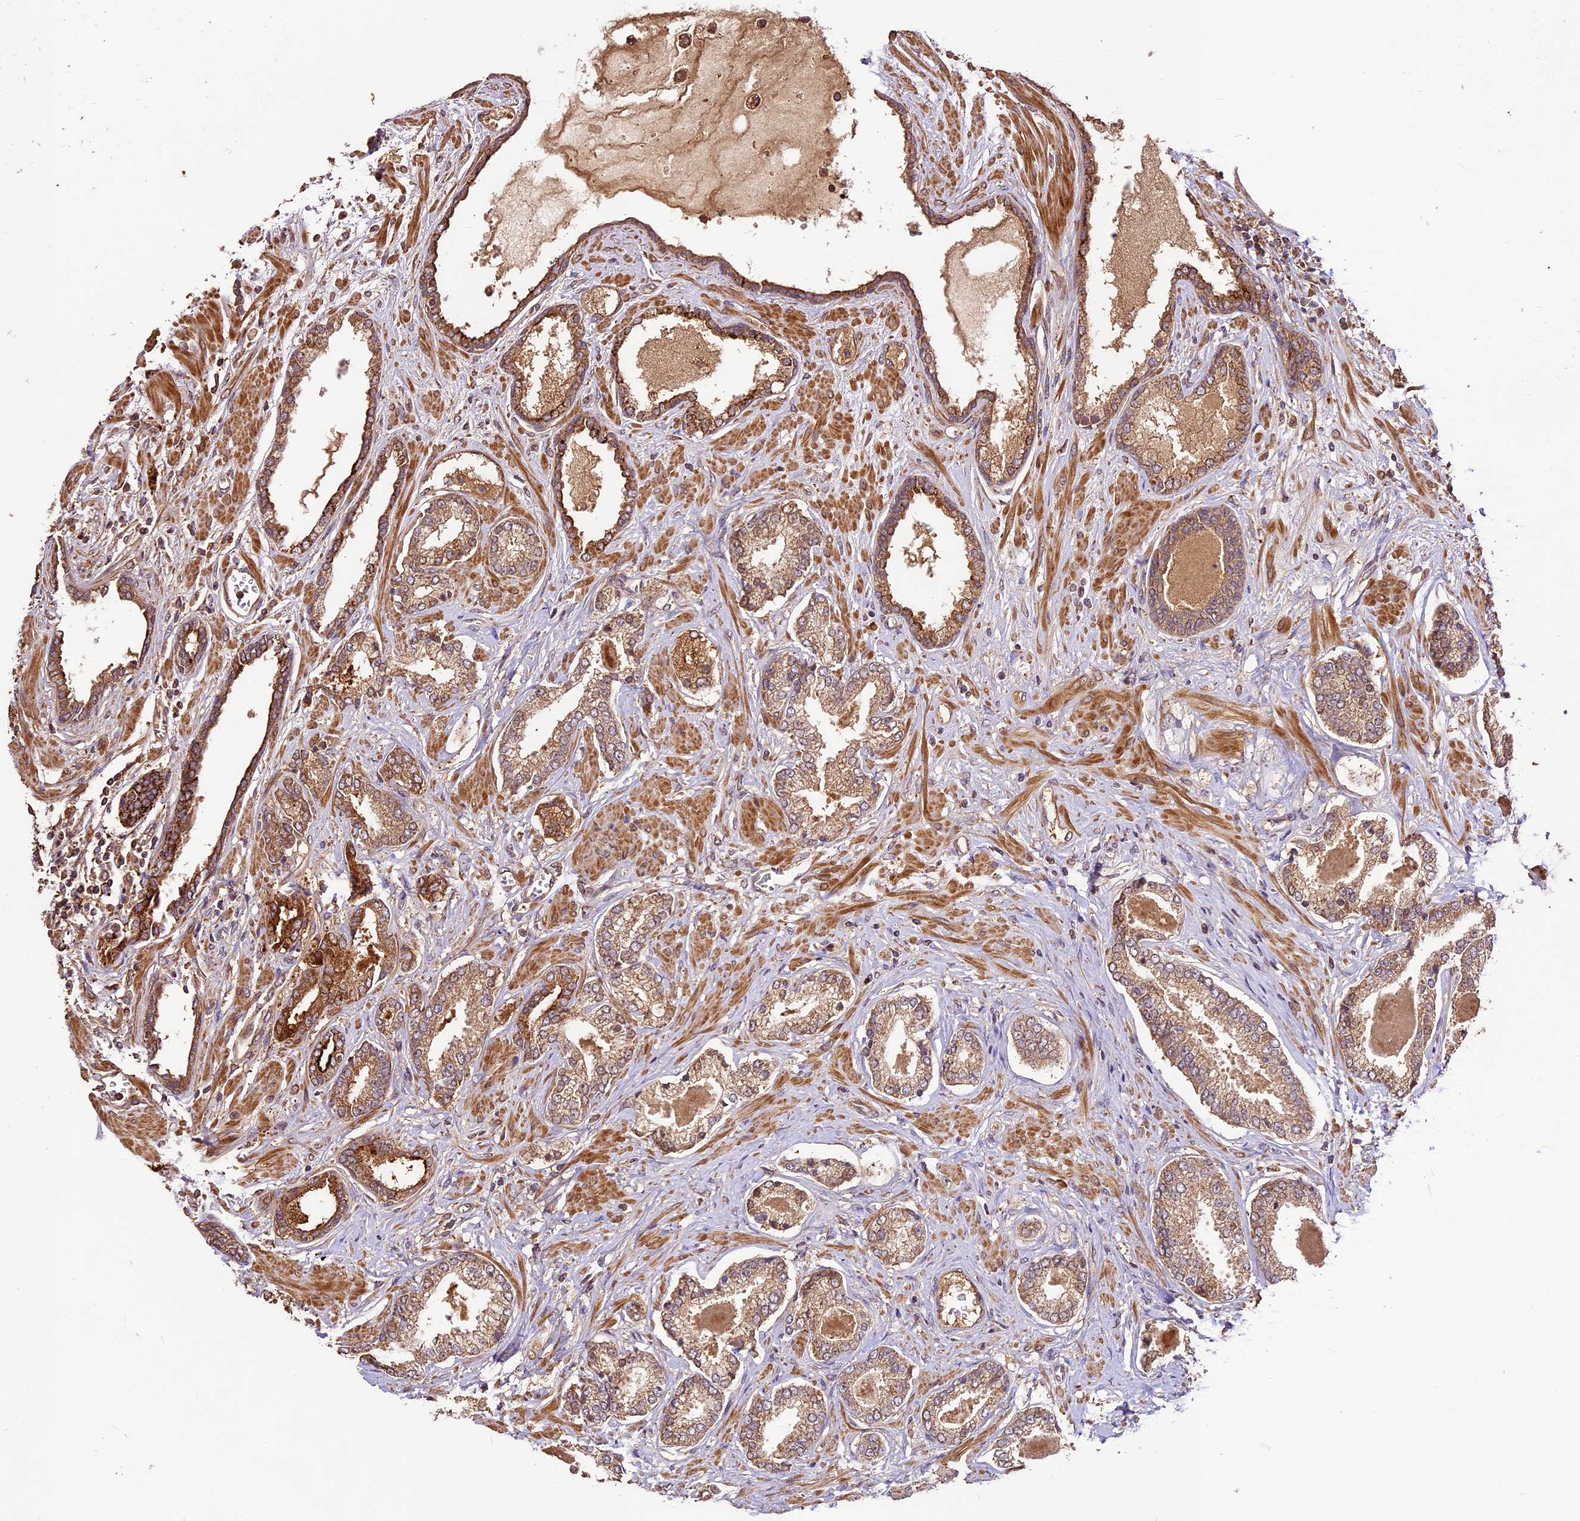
{"staining": {"intensity": "moderate", "quantity": ">75%", "location": "cytoplasmic/membranous"}, "tissue": "prostate cancer", "cell_type": "Tumor cells", "image_type": "cancer", "snomed": [{"axis": "morphology", "description": "Adenocarcinoma, Low grade"}, {"axis": "topography", "description": "Prostate"}], "caption": "An image showing moderate cytoplasmic/membranous staining in about >75% of tumor cells in prostate cancer (low-grade adenocarcinoma), as visualized by brown immunohistochemical staining.", "gene": "CRLF1", "patient": {"sex": "male", "age": 70}}